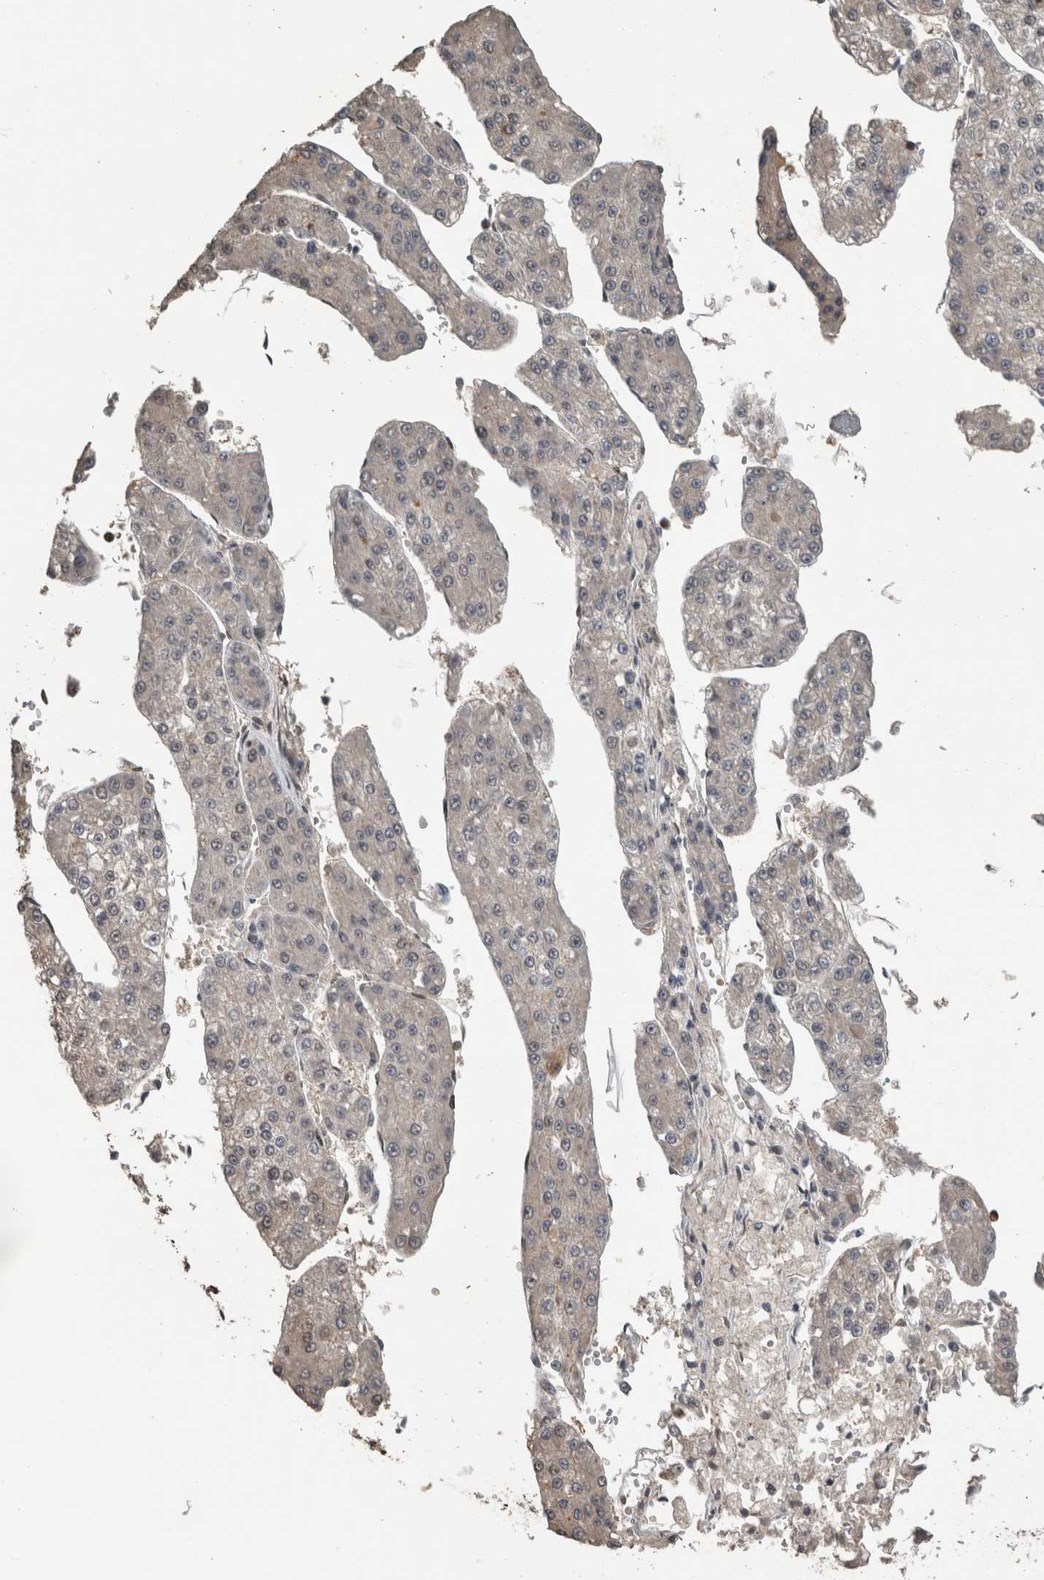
{"staining": {"intensity": "negative", "quantity": "none", "location": "none"}, "tissue": "liver cancer", "cell_type": "Tumor cells", "image_type": "cancer", "snomed": [{"axis": "morphology", "description": "Carcinoma, Hepatocellular, NOS"}, {"axis": "topography", "description": "Liver"}], "caption": "Liver cancer was stained to show a protein in brown. There is no significant positivity in tumor cells. (DAB immunohistochemistry, high magnification).", "gene": "MAFF", "patient": {"sex": "female", "age": 73}}